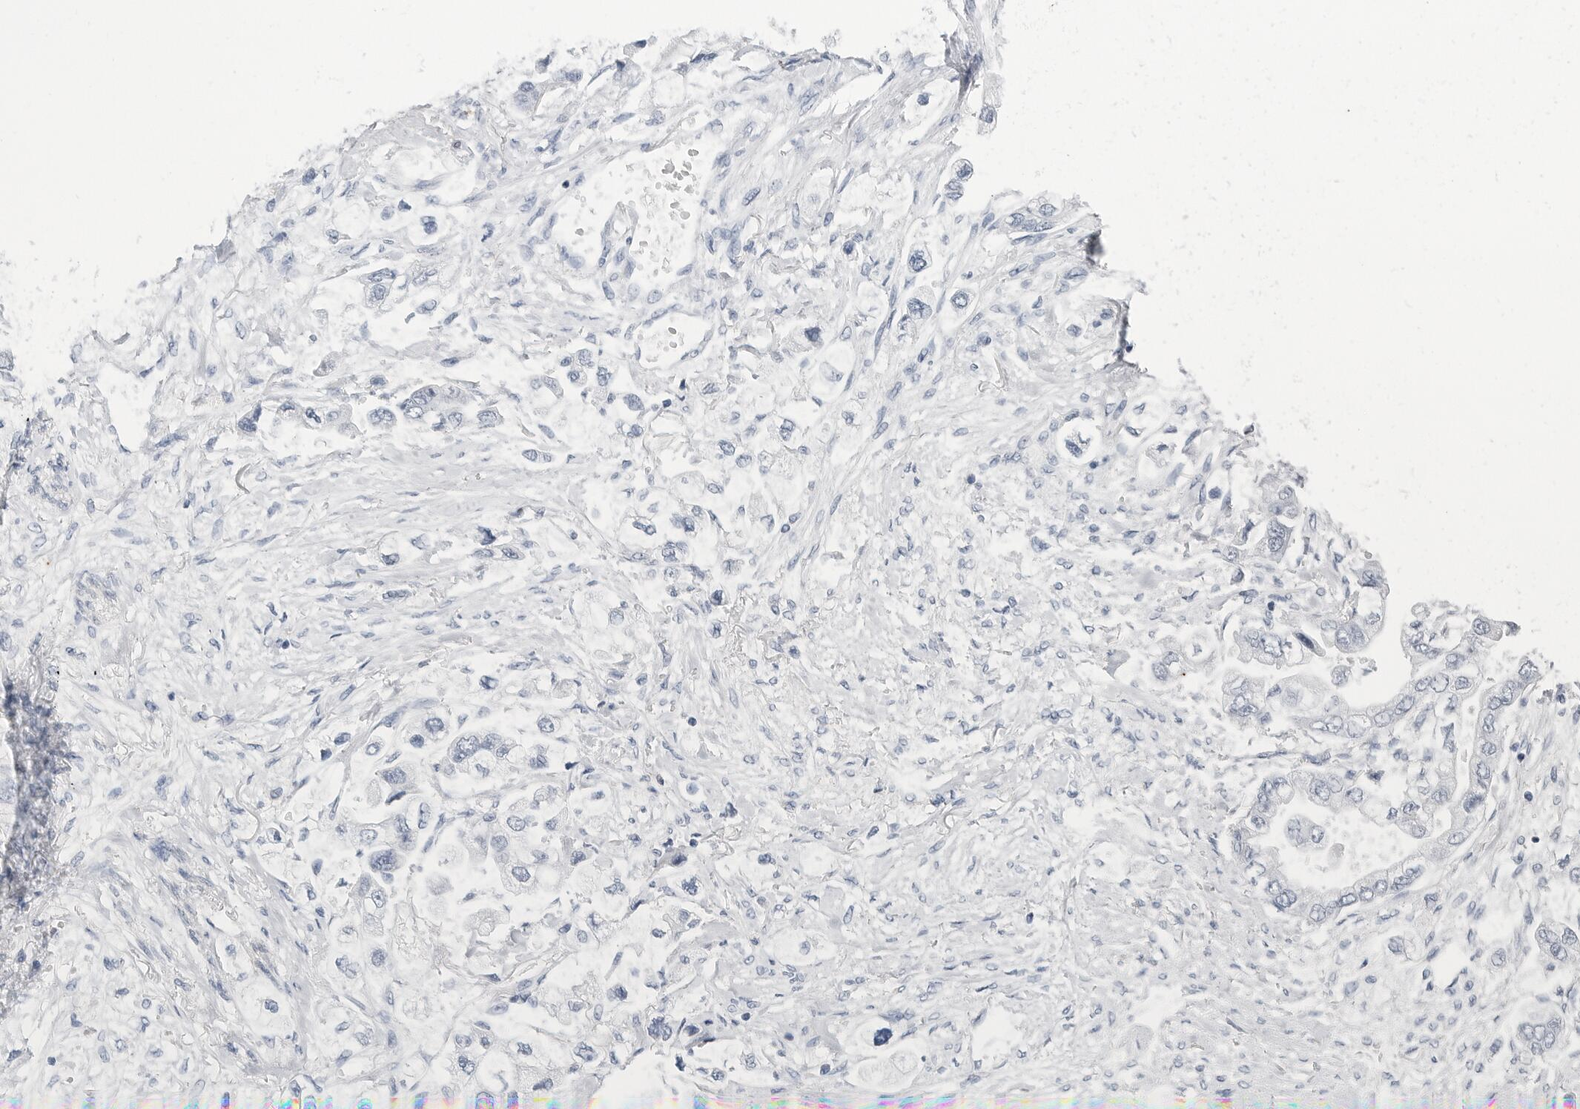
{"staining": {"intensity": "negative", "quantity": "none", "location": "none"}, "tissue": "stomach cancer", "cell_type": "Tumor cells", "image_type": "cancer", "snomed": [{"axis": "morphology", "description": "Adenocarcinoma, NOS"}, {"axis": "topography", "description": "Stomach"}], "caption": "Immunohistochemical staining of adenocarcinoma (stomach) reveals no significant expression in tumor cells.", "gene": "HSPB7", "patient": {"sex": "male", "age": 62}}